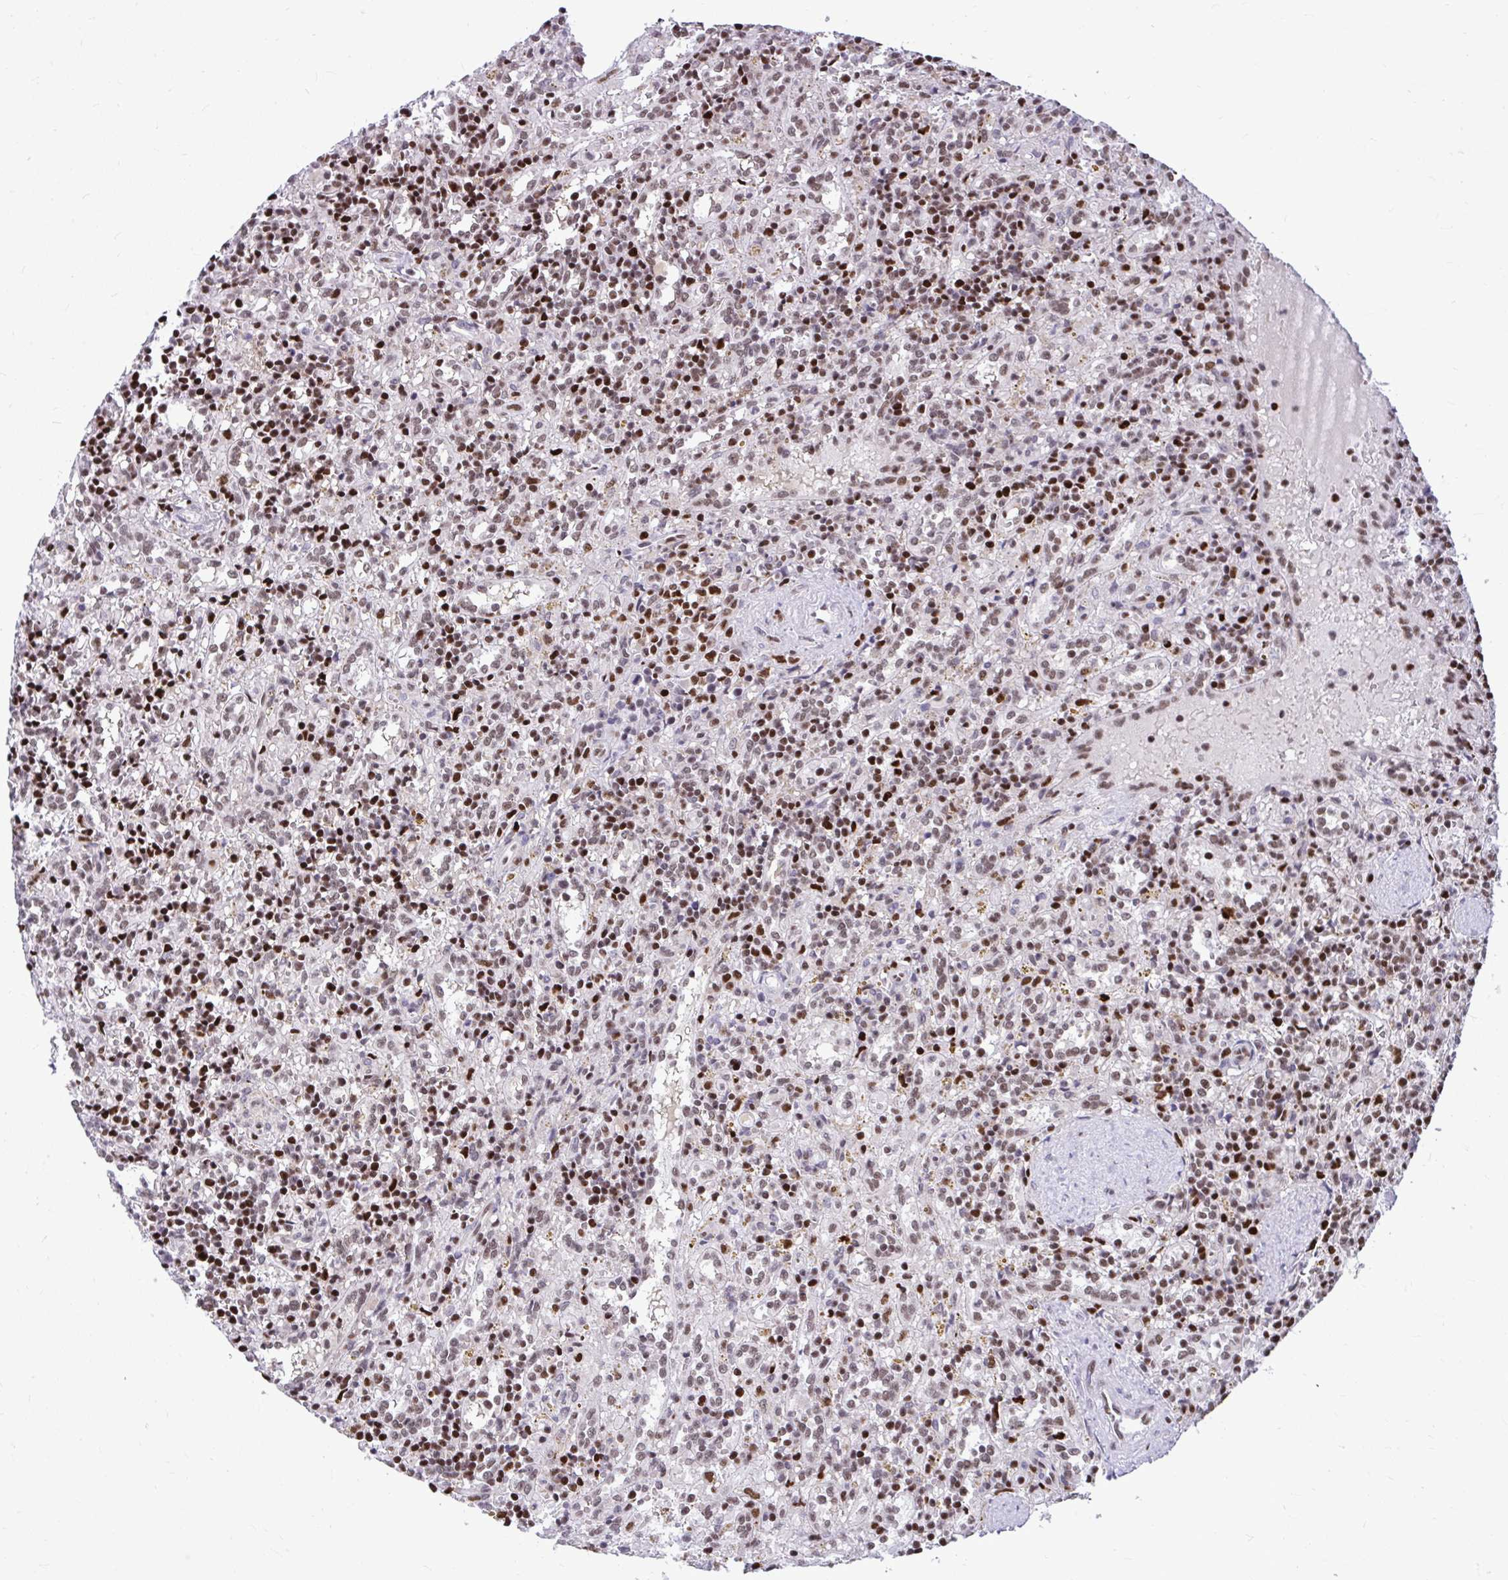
{"staining": {"intensity": "strong", "quantity": "25%-75%", "location": "nuclear"}, "tissue": "lymphoma", "cell_type": "Tumor cells", "image_type": "cancer", "snomed": [{"axis": "morphology", "description": "Malignant lymphoma, non-Hodgkin's type, Low grade"}, {"axis": "topography", "description": "Spleen"}], "caption": "Low-grade malignant lymphoma, non-Hodgkin's type stained for a protein shows strong nuclear positivity in tumor cells. (DAB (3,3'-diaminobenzidine) IHC, brown staining for protein, blue staining for nuclei).", "gene": "SLC35C2", "patient": {"sex": "male", "age": 67}}